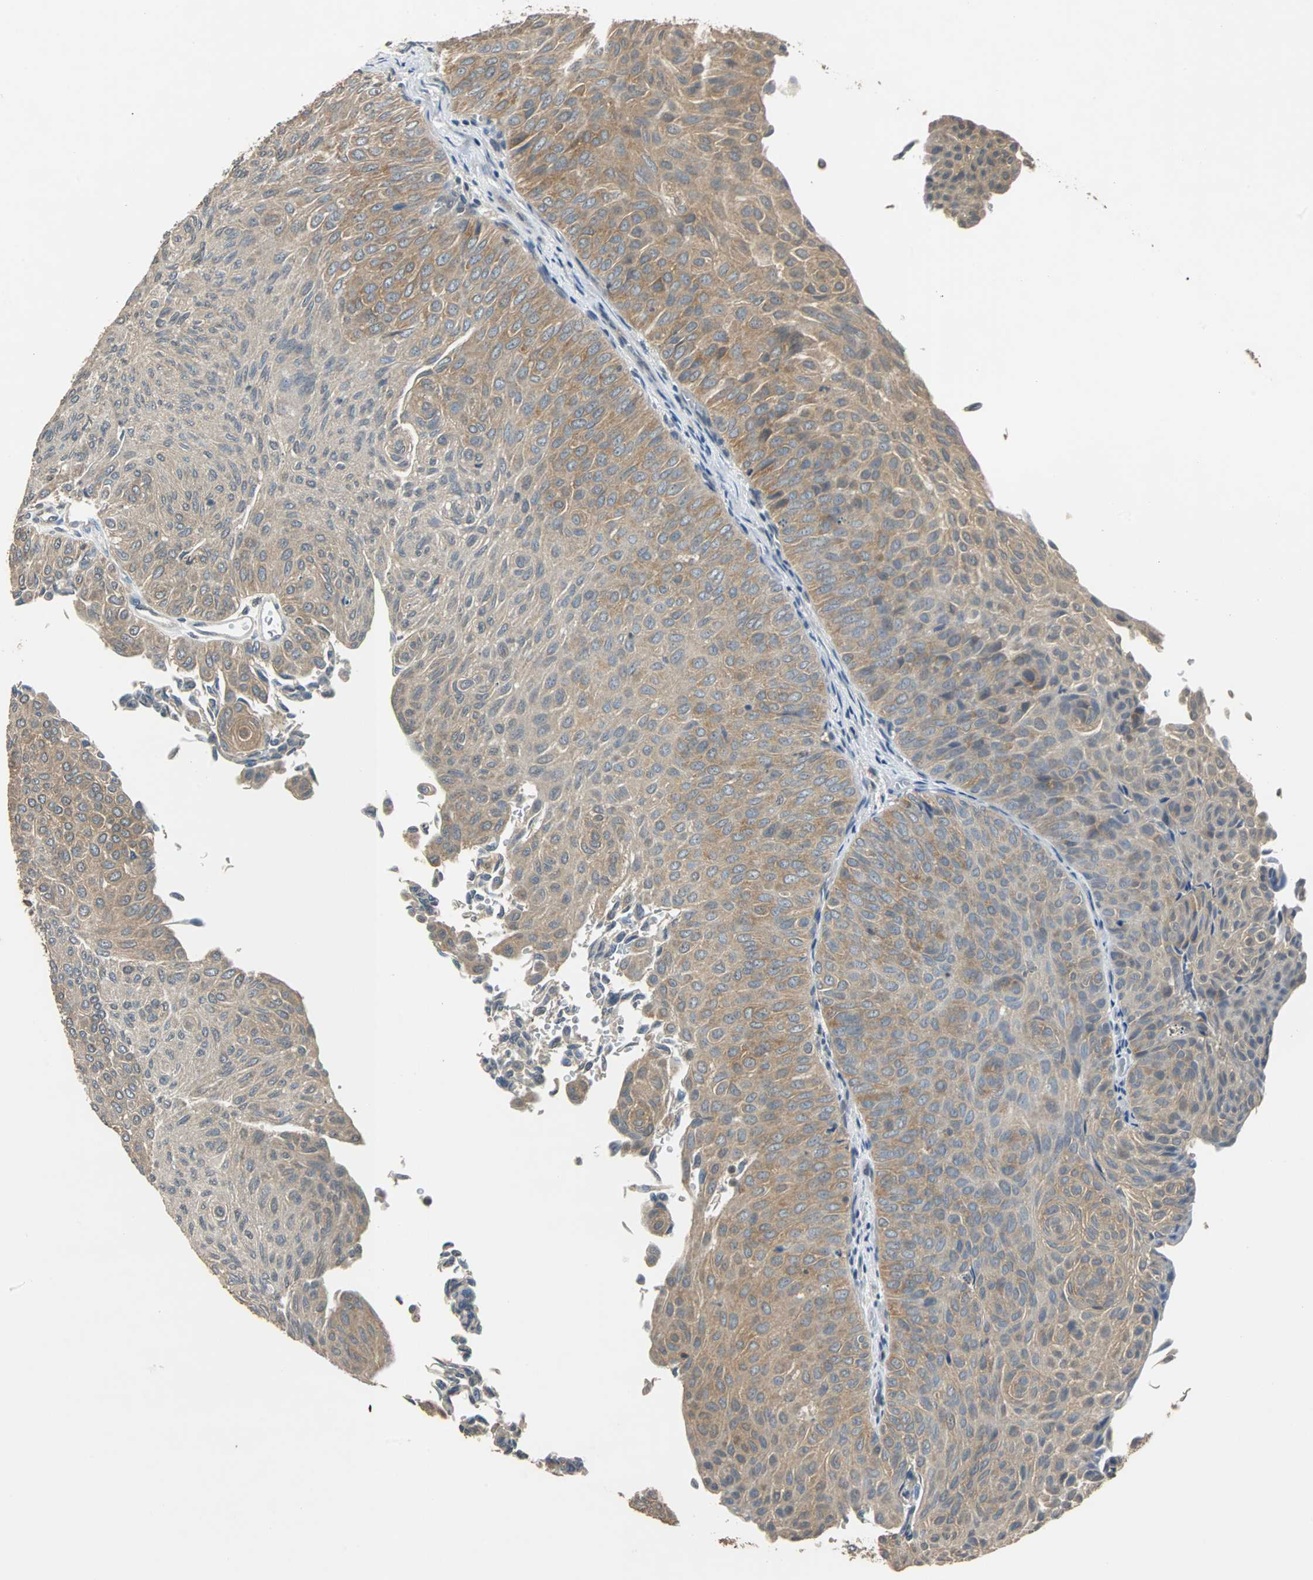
{"staining": {"intensity": "moderate", "quantity": "<25%", "location": "cytoplasmic/membranous"}, "tissue": "urothelial cancer", "cell_type": "Tumor cells", "image_type": "cancer", "snomed": [{"axis": "morphology", "description": "Urothelial carcinoma, Low grade"}, {"axis": "topography", "description": "Urinary bladder"}], "caption": "Tumor cells show moderate cytoplasmic/membranous staining in approximately <25% of cells in urothelial cancer.", "gene": "ABHD2", "patient": {"sex": "male", "age": 78}}